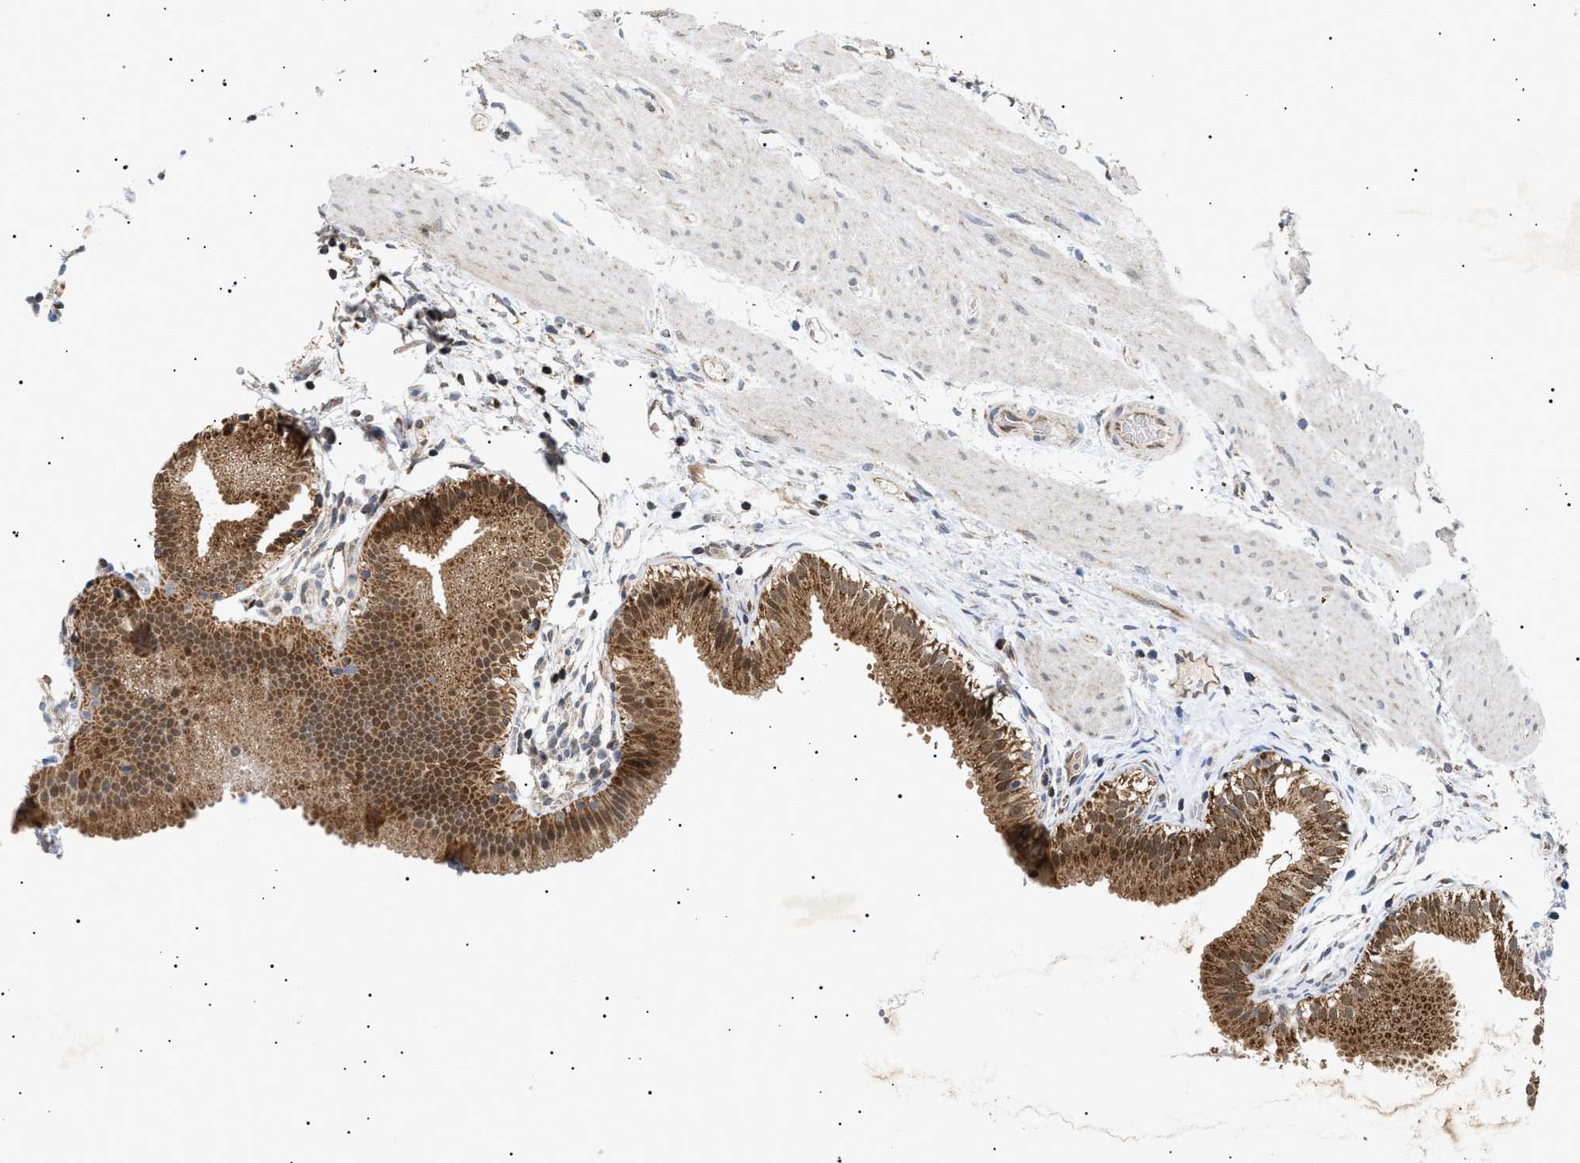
{"staining": {"intensity": "moderate", "quantity": ">75%", "location": "cytoplasmic/membranous"}, "tissue": "gallbladder", "cell_type": "Glandular cells", "image_type": "normal", "snomed": [{"axis": "morphology", "description": "Normal tissue, NOS"}, {"axis": "topography", "description": "Gallbladder"}], "caption": "DAB immunohistochemical staining of benign gallbladder demonstrates moderate cytoplasmic/membranous protein expression in approximately >75% of glandular cells.", "gene": "SIRT5", "patient": {"sex": "female", "age": 26}}